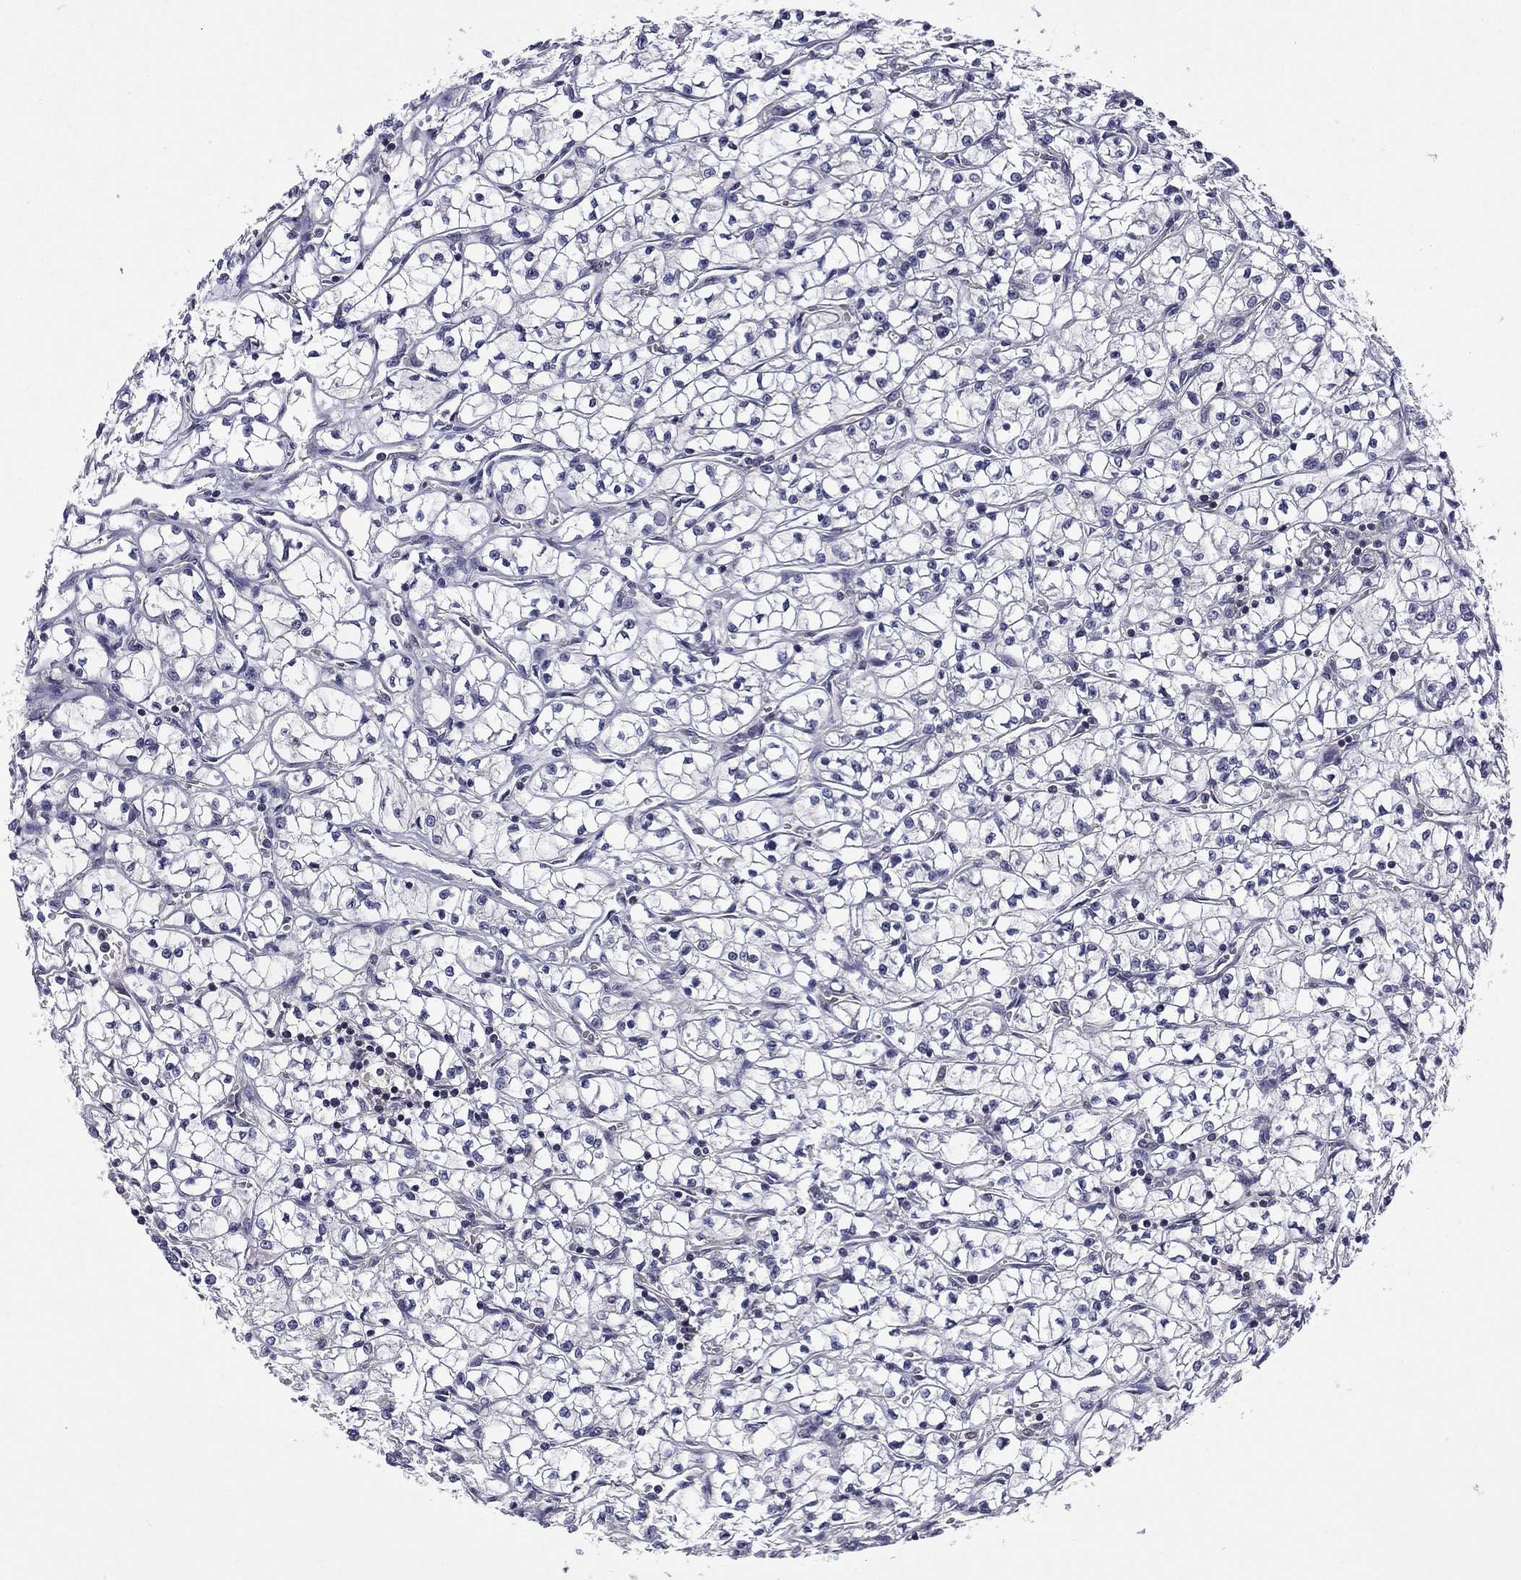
{"staining": {"intensity": "negative", "quantity": "none", "location": "none"}, "tissue": "renal cancer", "cell_type": "Tumor cells", "image_type": "cancer", "snomed": [{"axis": "morphology", "description": "Adenocarcinoma, NOS"}, {"axis": "topography", "description": "Kidney"}], "caption": "DAB immunohistochemical staining of human renal adenocarcinoma demonstrates no significant expression in tumor cells. (DAB IHC with hematoxylin counter stain).", "gene": "ARHGAP45", "patient": {"sex": "female", "age": 64}}